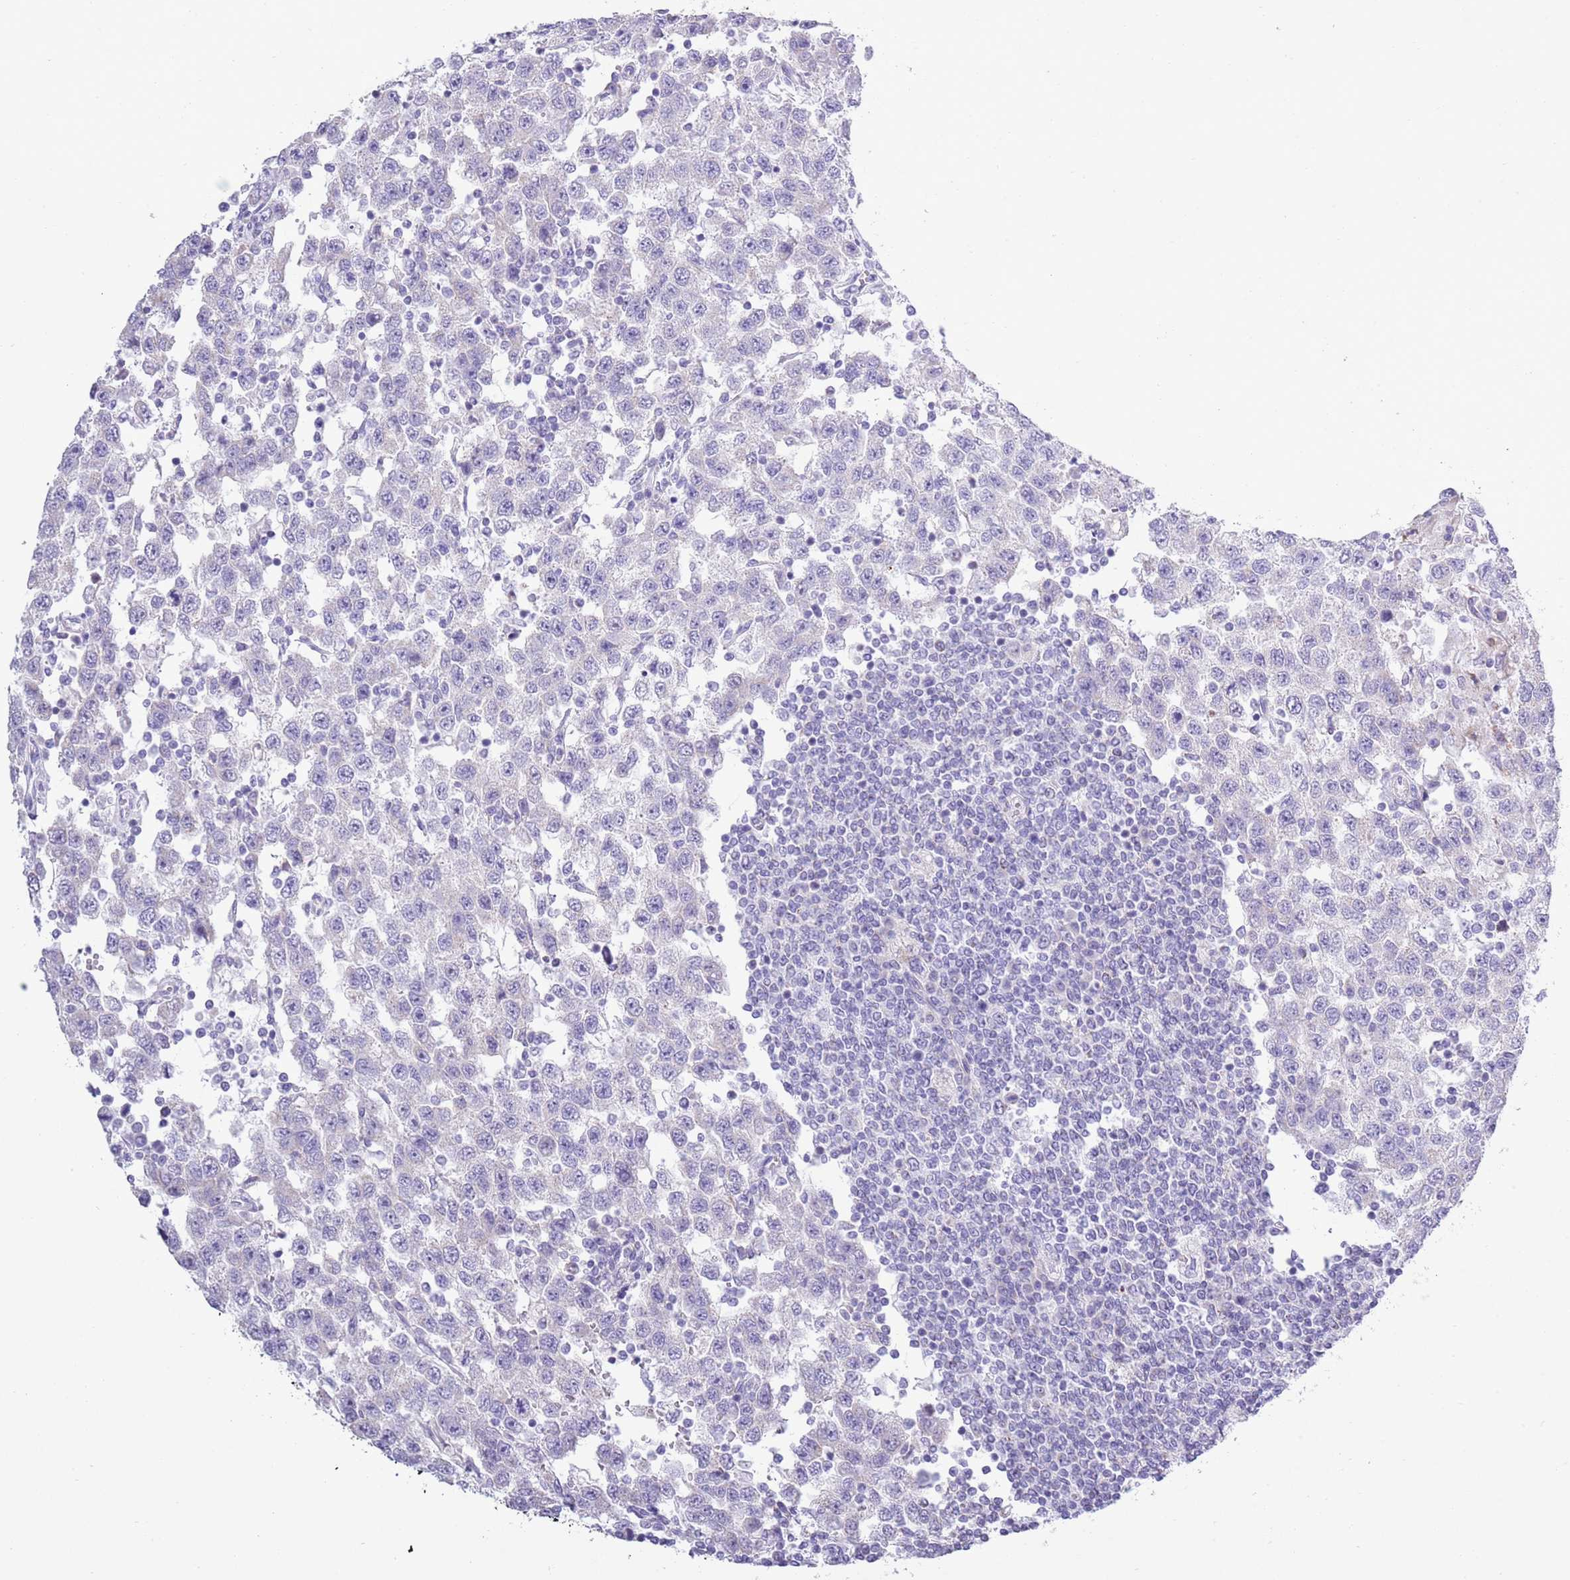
{"staining": {"intensity": "negative", "quantity": "none", "location": "none"}, "tissue": "testis cancer", "cell_type": "Tumor cells", "image_type": "cancer", "snomed": [{"axis": "morphology", "description": "Seminoma, NOS"}, {"axis": "topography", "description": "Testis"}], "caption": "Tumor cells show no significant positivity in testis seminoma. Nuclei are stained in blue.", "gene": "MOCOS", "patient": {"sex": "male", "age": 41}}